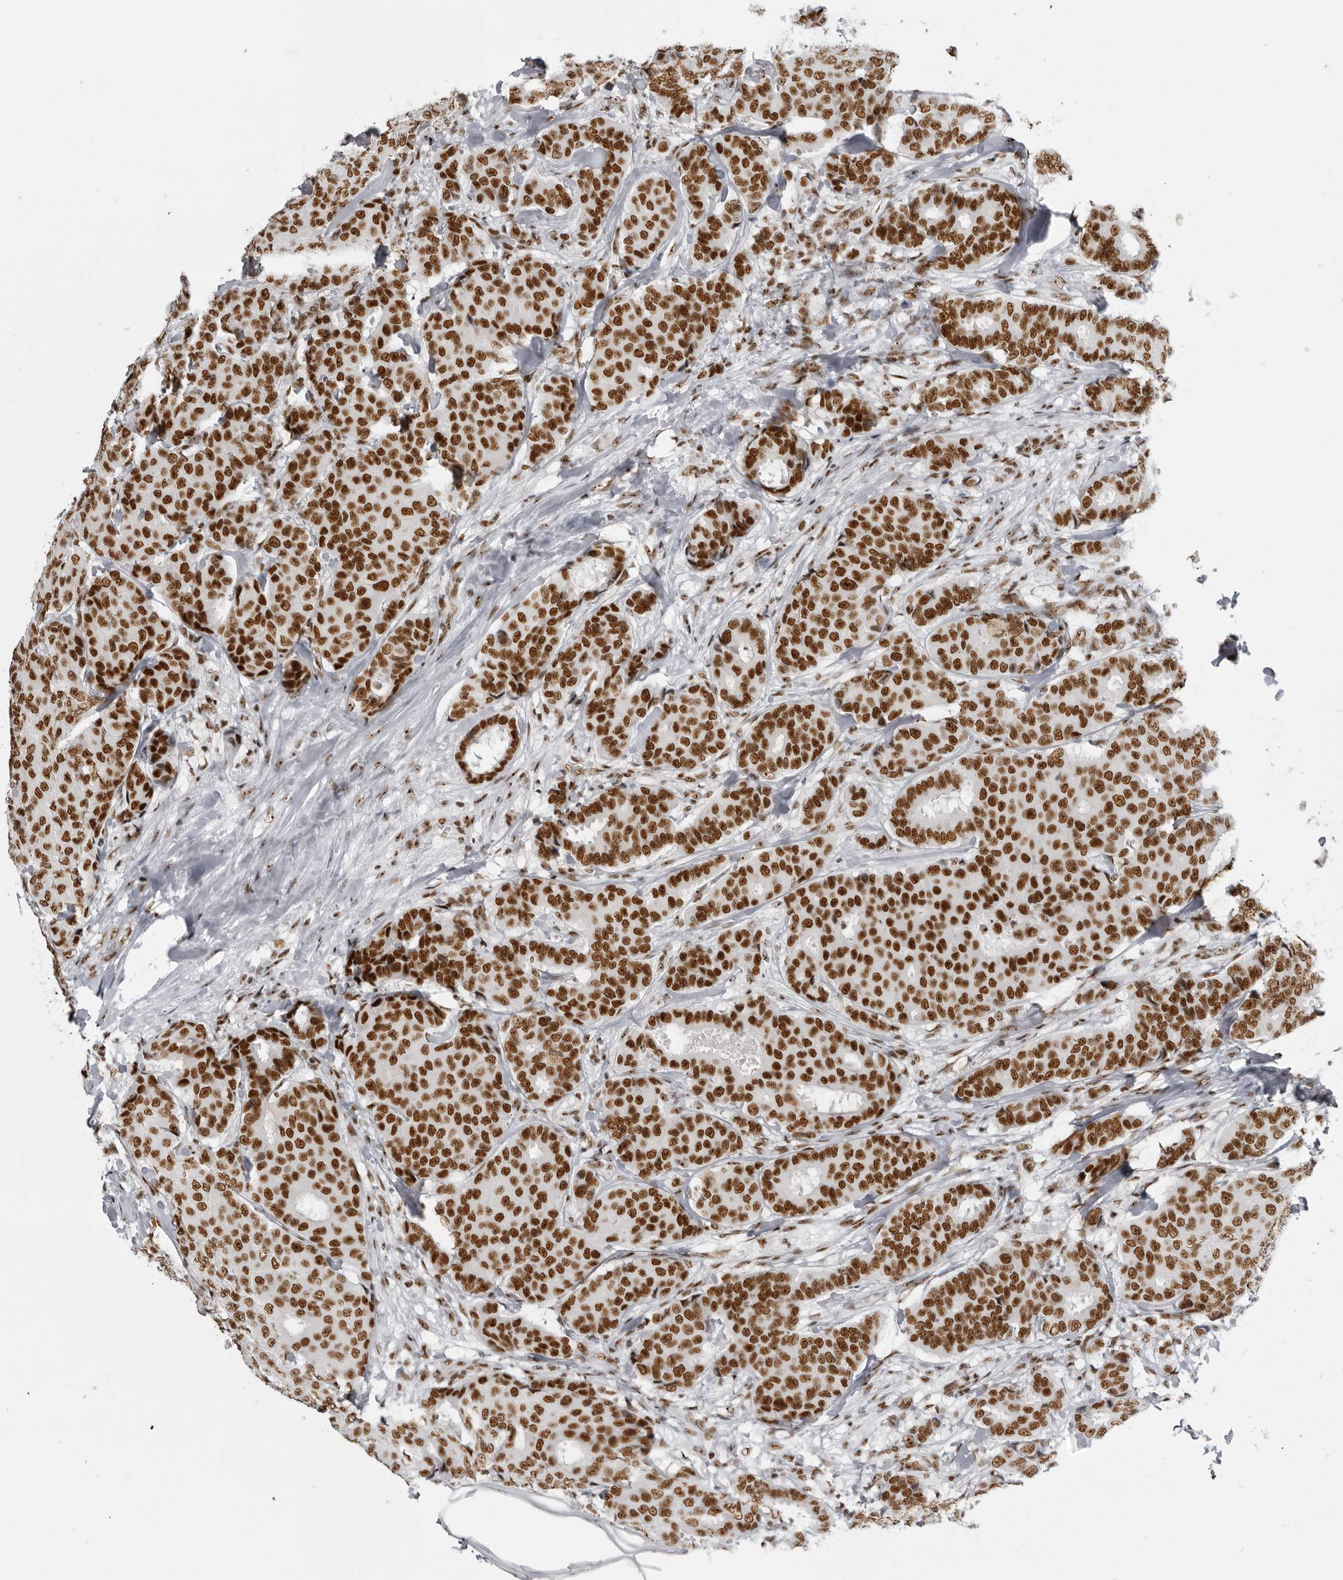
{"staining": {"intensity": "strong", "quantity": ">75%", "location": "nuclear"}, "tissue": "breast cancer", "cell_type": "Tumor cells", "image_type": "cancer", "snomed": [{"axis": "morphology", "description": "Duct carcinoma"}, {"axis": "topography", "description": "Breast"}], "caption": "Immunohistochemistry (DAB) staining of breast invasive ductal carcinoma displays strong nuclear protein staining in approximately >75% of tumor cells. (brown staining indicates protein expression, while blue staining denotes nuclei).", "gene": "DHX9", "patient": {"sex": "female", "age": 75}}